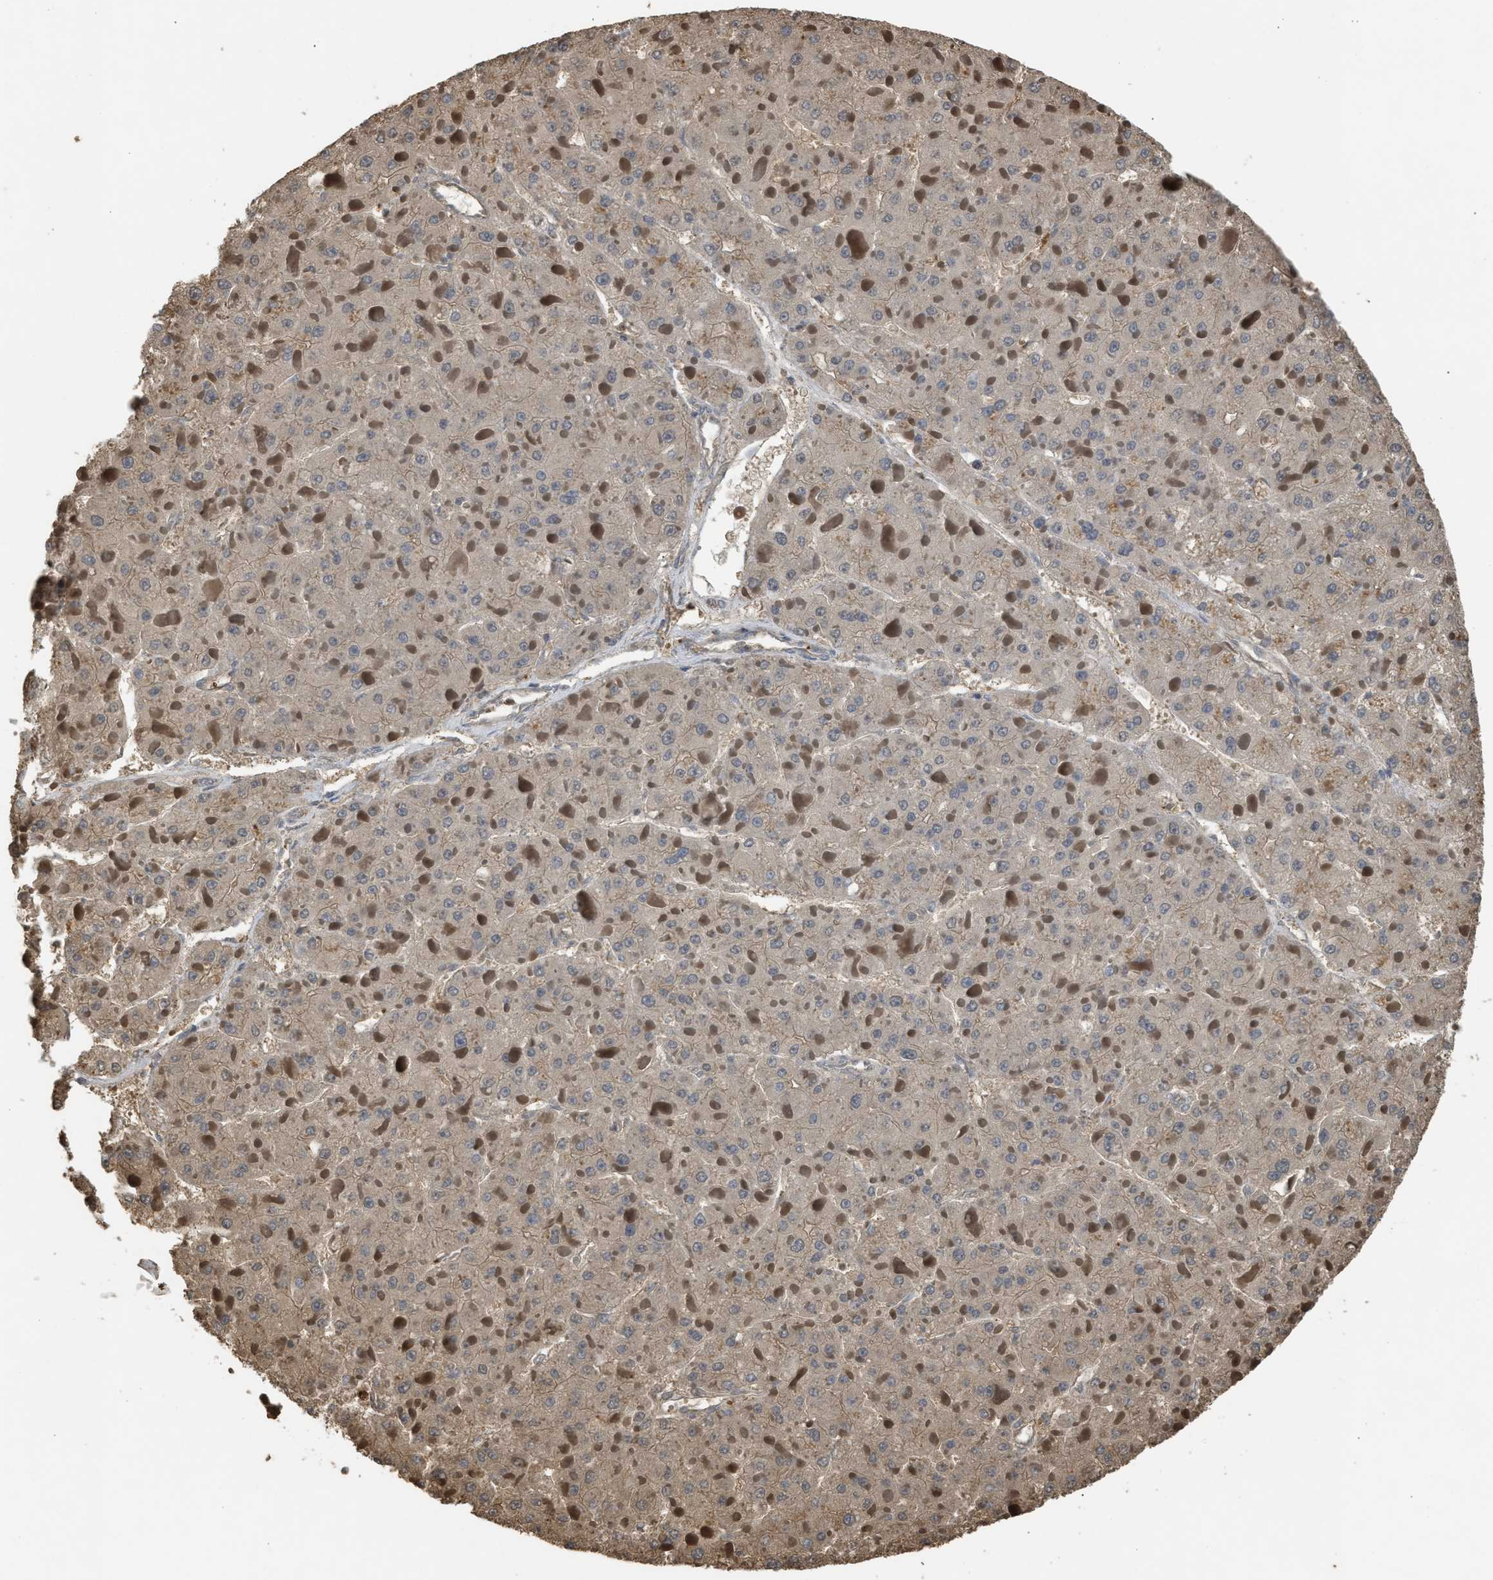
{"staining": {"intensity": "weak", "quantity": ">75%", "location": "cytoplasmic/membranous"}, "tissue": "liver cancer", "cell_type": "Tumor cells", "image_type": "cancer", "snomed": [{"axis": "morphology", "description": "Carcinoma, Hepatocellular, NOS"}, {"axis": "topography", "description": "Liver"}], "caption": "Immunohistochemical staining of liver cancer shows low levels of weak cytoplasmic/membranous protein expression in about >75% of tumor cells. (DAB (3,3'-diaminobenzidine) IHC with brightfield microscopy, high magnification).", "gene": "ARHGDIA", "patient": {"sex": "female", "age": 73}}